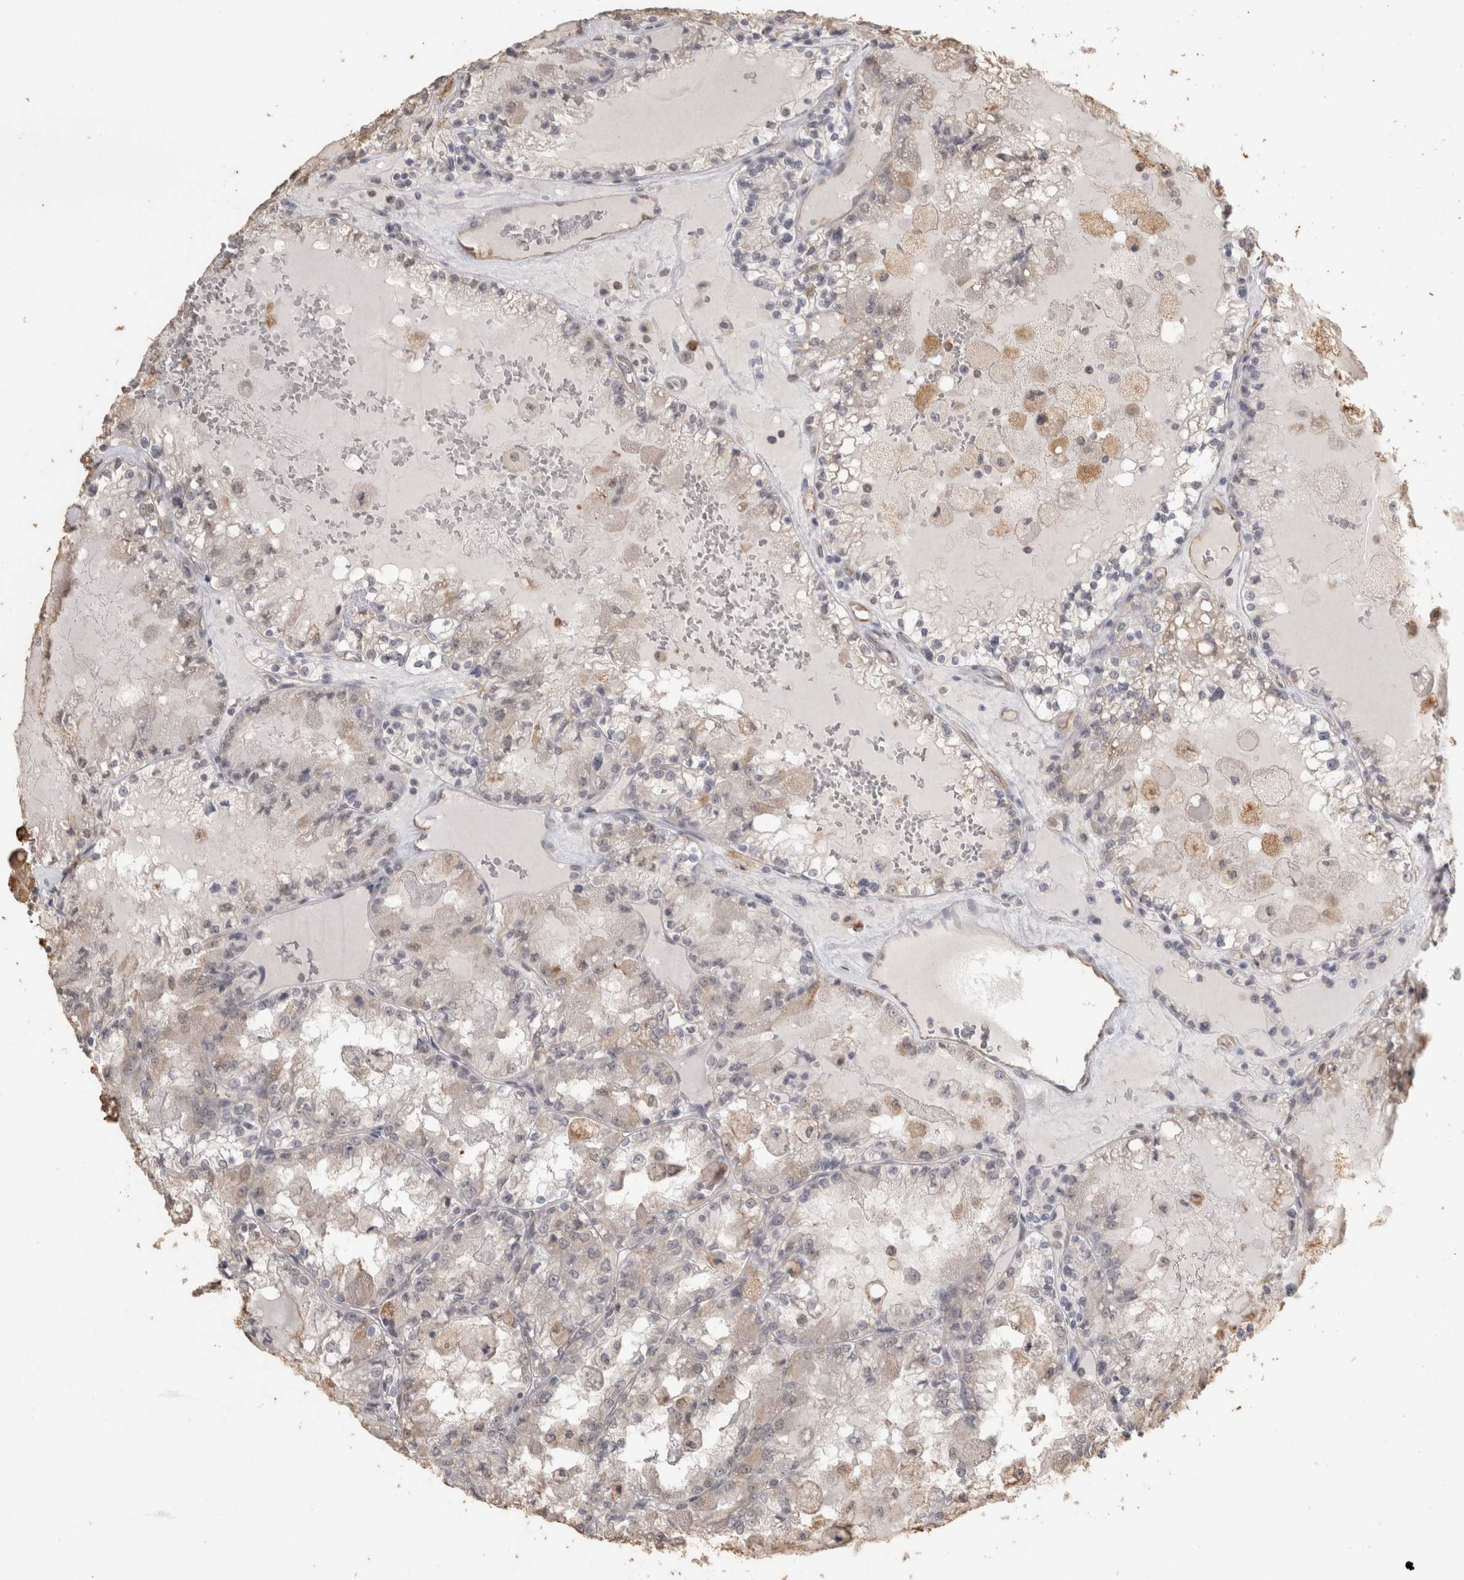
{"staining": {"intensity": "negative", "quantity": "none", "location": "none"}, "tissue": "renal cancer", "cell_type": "Tumor cells", "image_type": "cancer", "snomed": [{"axis": "morphology", "description": "Adenocarcinoma, NOS"}, {"axis": "topography", "description": "Kidney"}], "caption": "Immunohistochemistry (IHC) micrograph of human renal adenocarcinoma stained for a protein (brown), which reveals no expression in tumor cells.", "gene": "REPS2", "patient": {"sex": "female", "age": 56}}